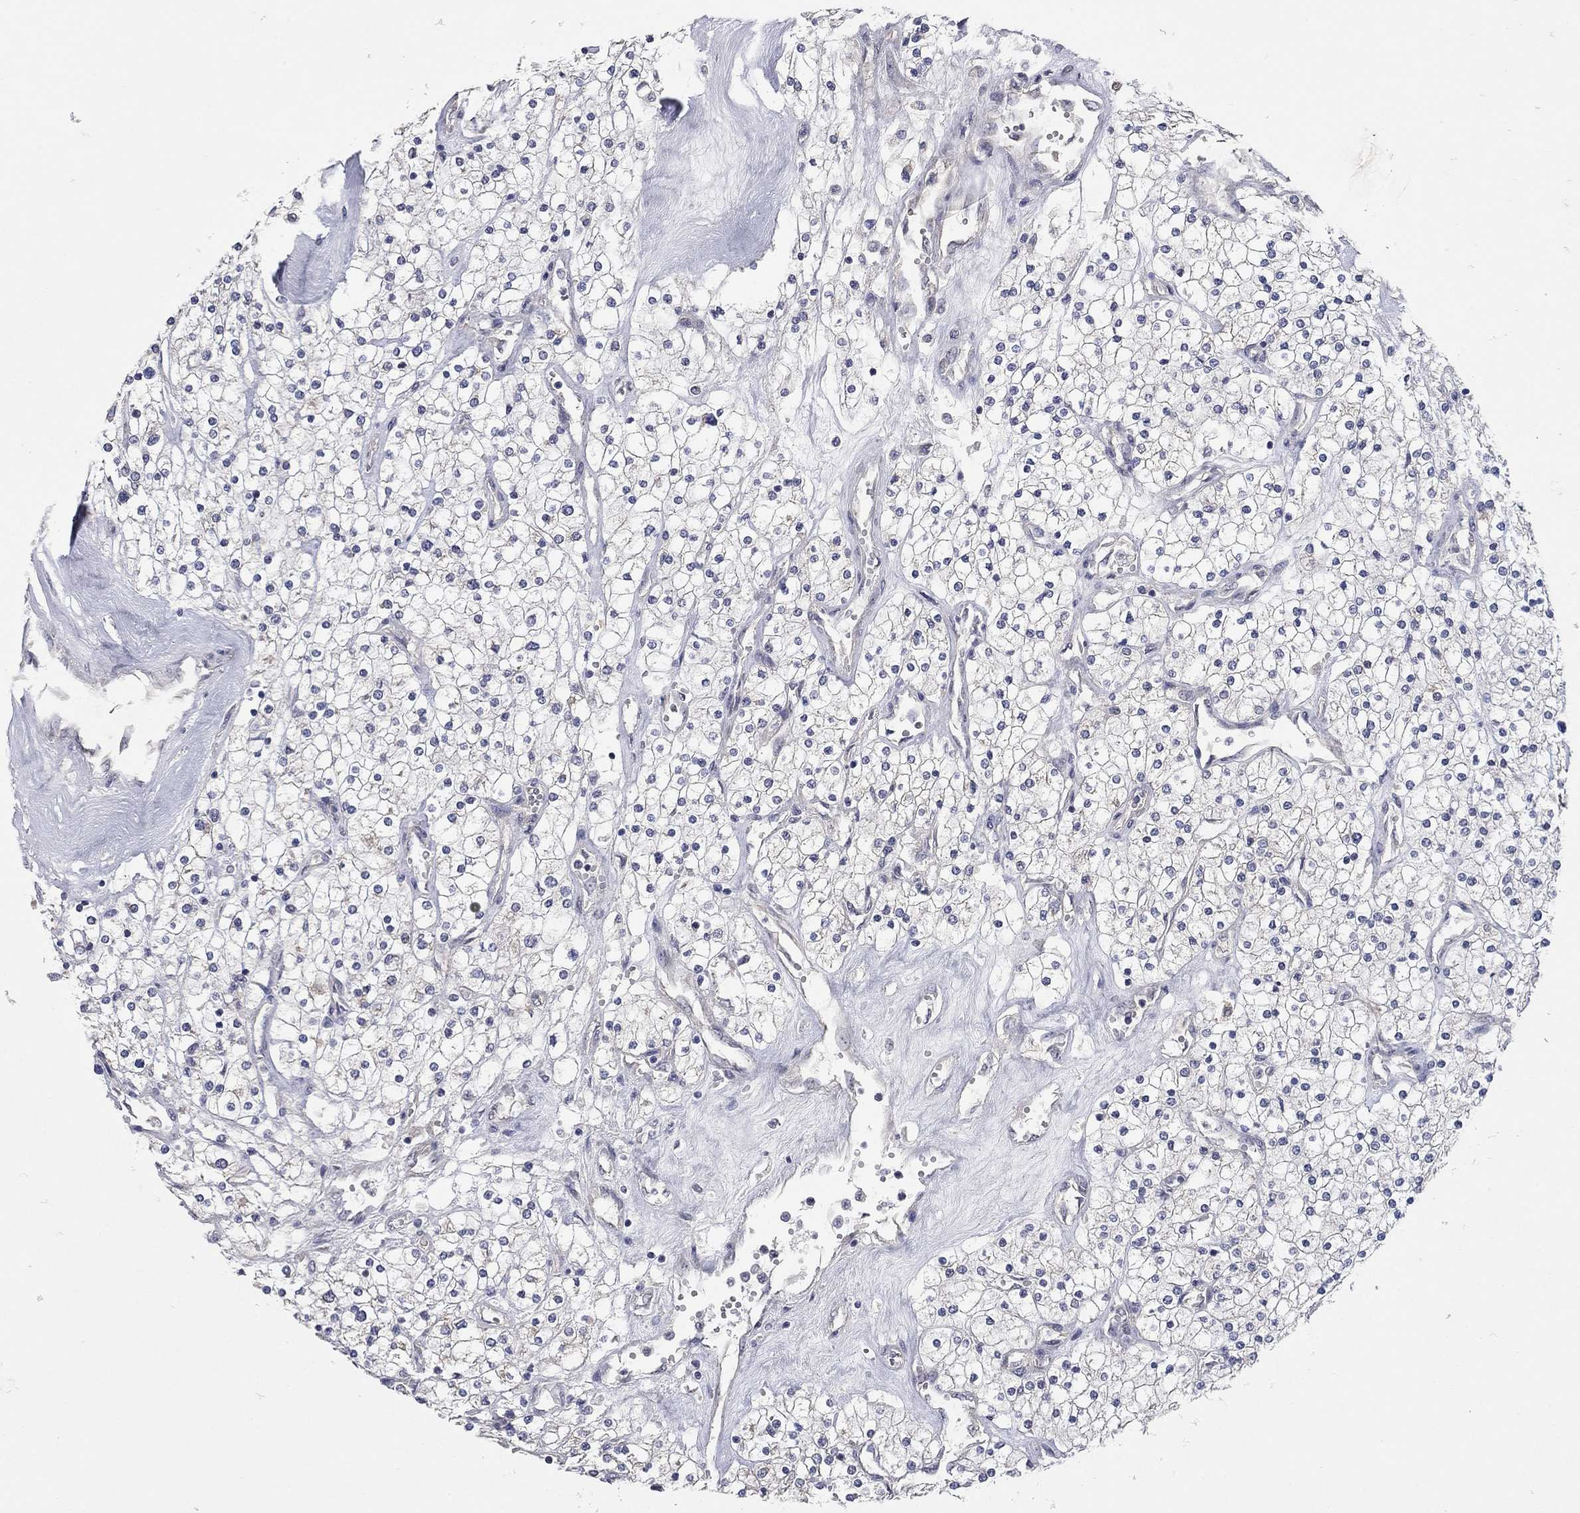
{"staining": {"intensity": "negative", "quantity": "none", "location": "none"}, "tissue": "renal cancer", "cell_type": "Tumor cells", "image_type": "cancer", "snomed": [{"axis": "morphology", "description": "Adenocarcinoma, NOS"}, {"axis": "topography", "description": "Kidney"}], "caption": "Immunohistochemistry (IHC) image of neoplastic tissue: human adenocarcinoma (renal) stained with DAB (3,3'-diaminobenzidine) displays no significant protein positivity in tumor cells. Nuclei are stained in blue.", "gene": "WASF3", "patient": {"sex": "male", "age": 80}}